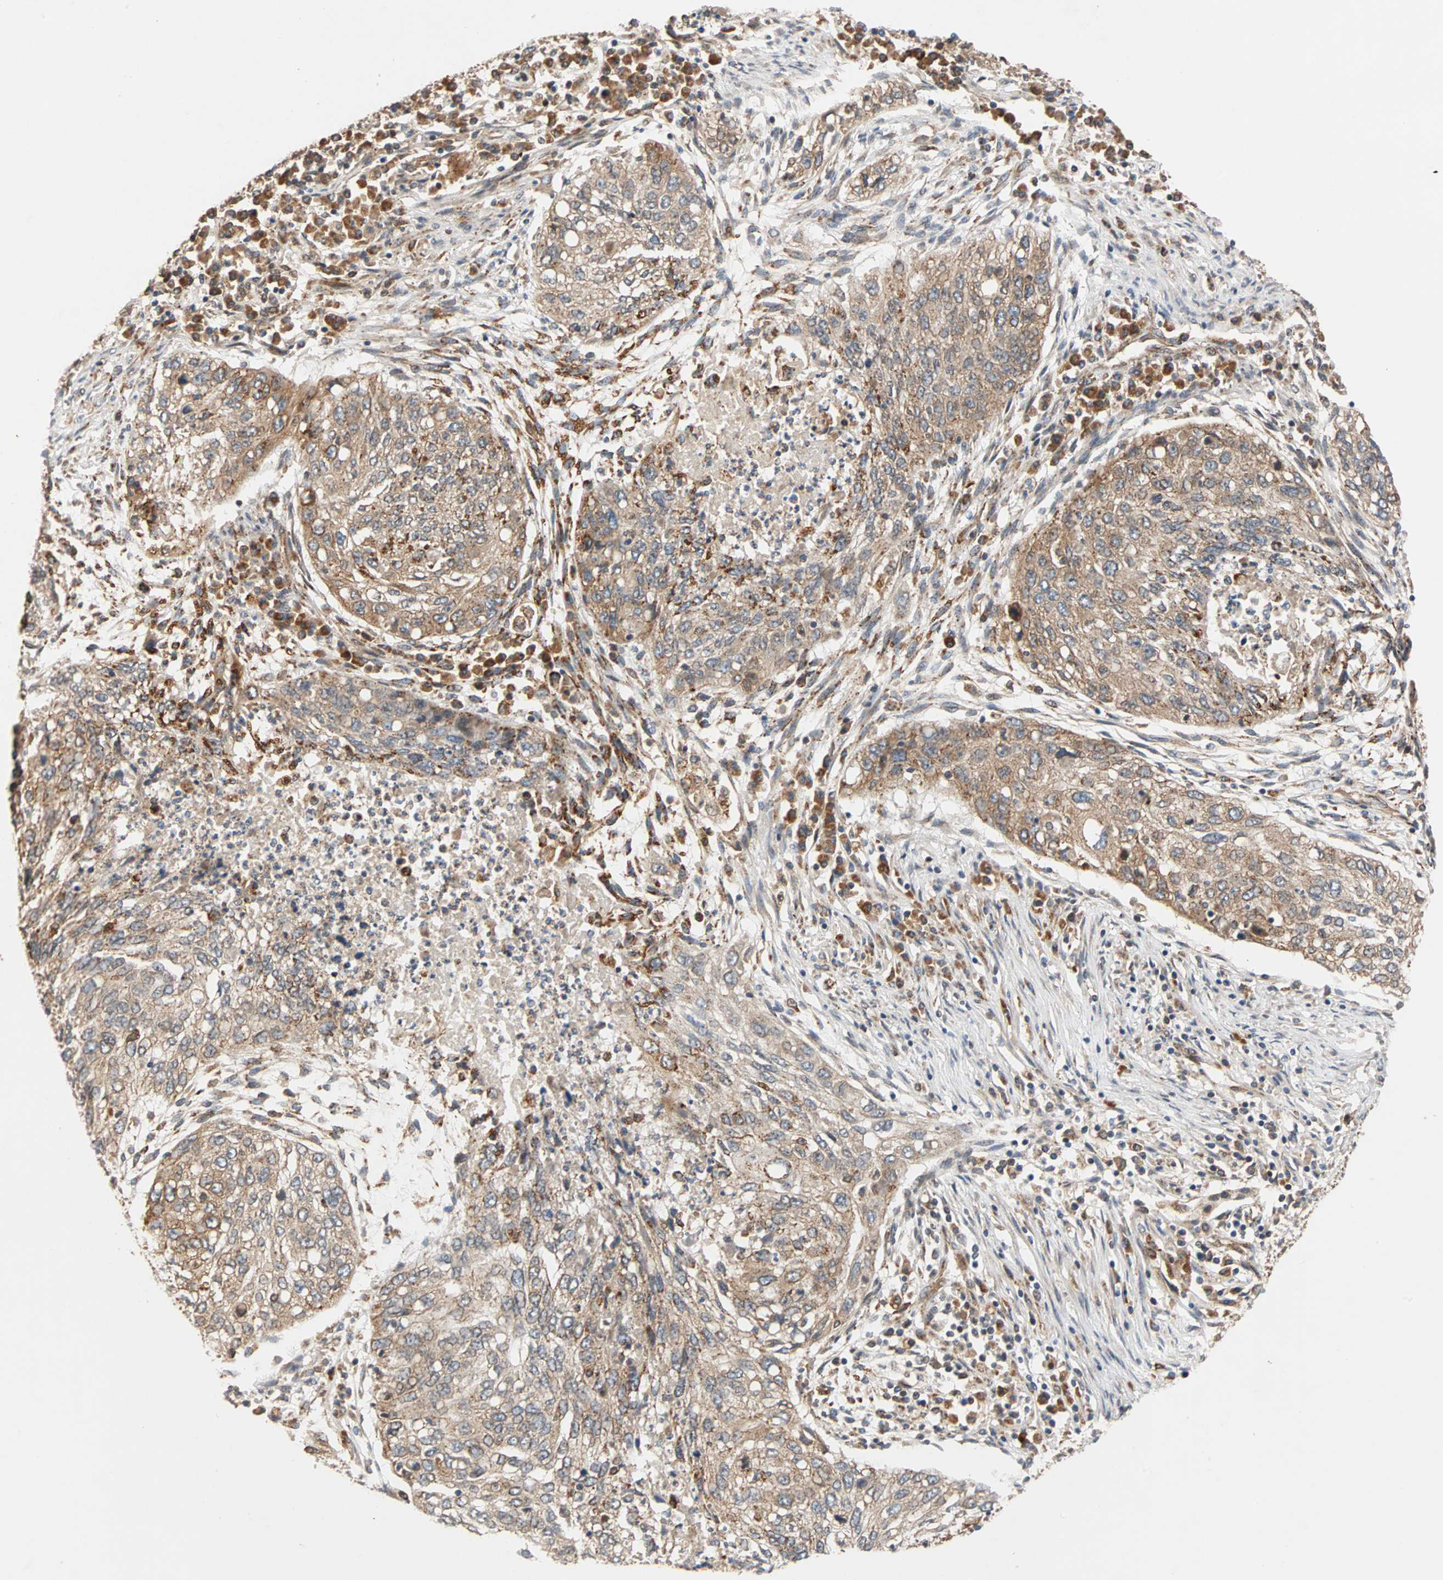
{"staining": {"intensity": "weak", "quantity": ">75%", "location": "cytoplasmic/membranous"}, "tissue": "lung cancer", "cell_type": "Tumor cells", "image_type": "cancer", "snomed": [{"axis": "morphology", "description": "Squamous cell carcinoma, NOS"}, {"axis": "topography", "description": "Lung"}], "caption": "A brown stain highlights weak cytoplasmic/membranous staining of a protein in squamous cell carcinoma (lung) tumor cells.", "gene": "AUP1", "patient": {"sex": "female", "age": 63}}